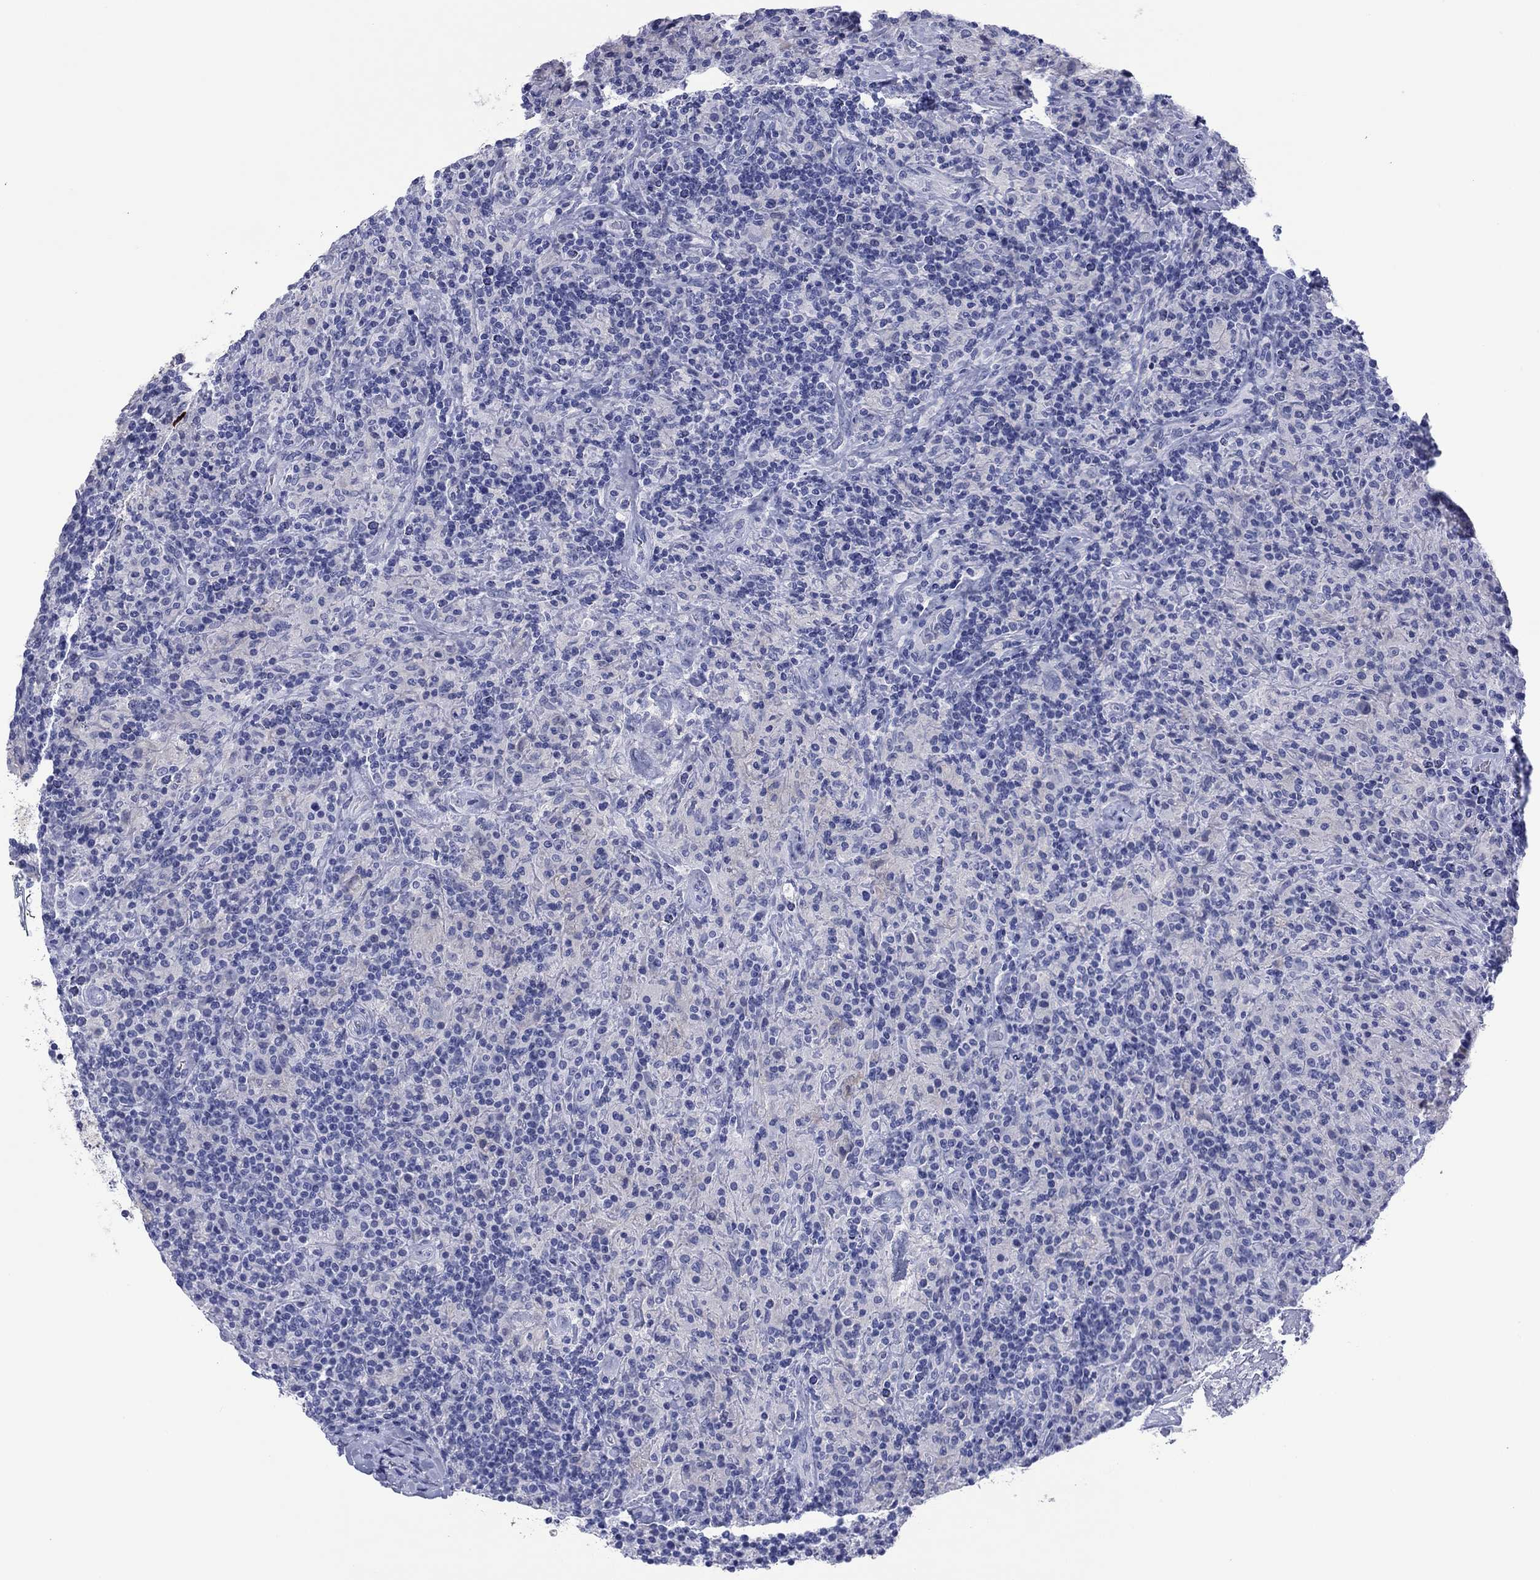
{"staining": {"intensity": "negative", "quantity": "none", "location": "none"}, "tissue": "lymphoma", "cell_type": "Tumor cells", "image_type": "cancer", "snomed": [{"axis": "morphology", "description": "Hodgkin's disease, NOS"}, {"axis": "topography", "description": "Lymph node"}], "caption": "This micrograph is of Hodgkin's disease stained with immunohistochemistry to label a protein in brown with the nuclei are counter-stained blue. There is no expression in tumor cells.", "gene": "ATP1B1", "patient": {"sex": "male", "age": 70}}